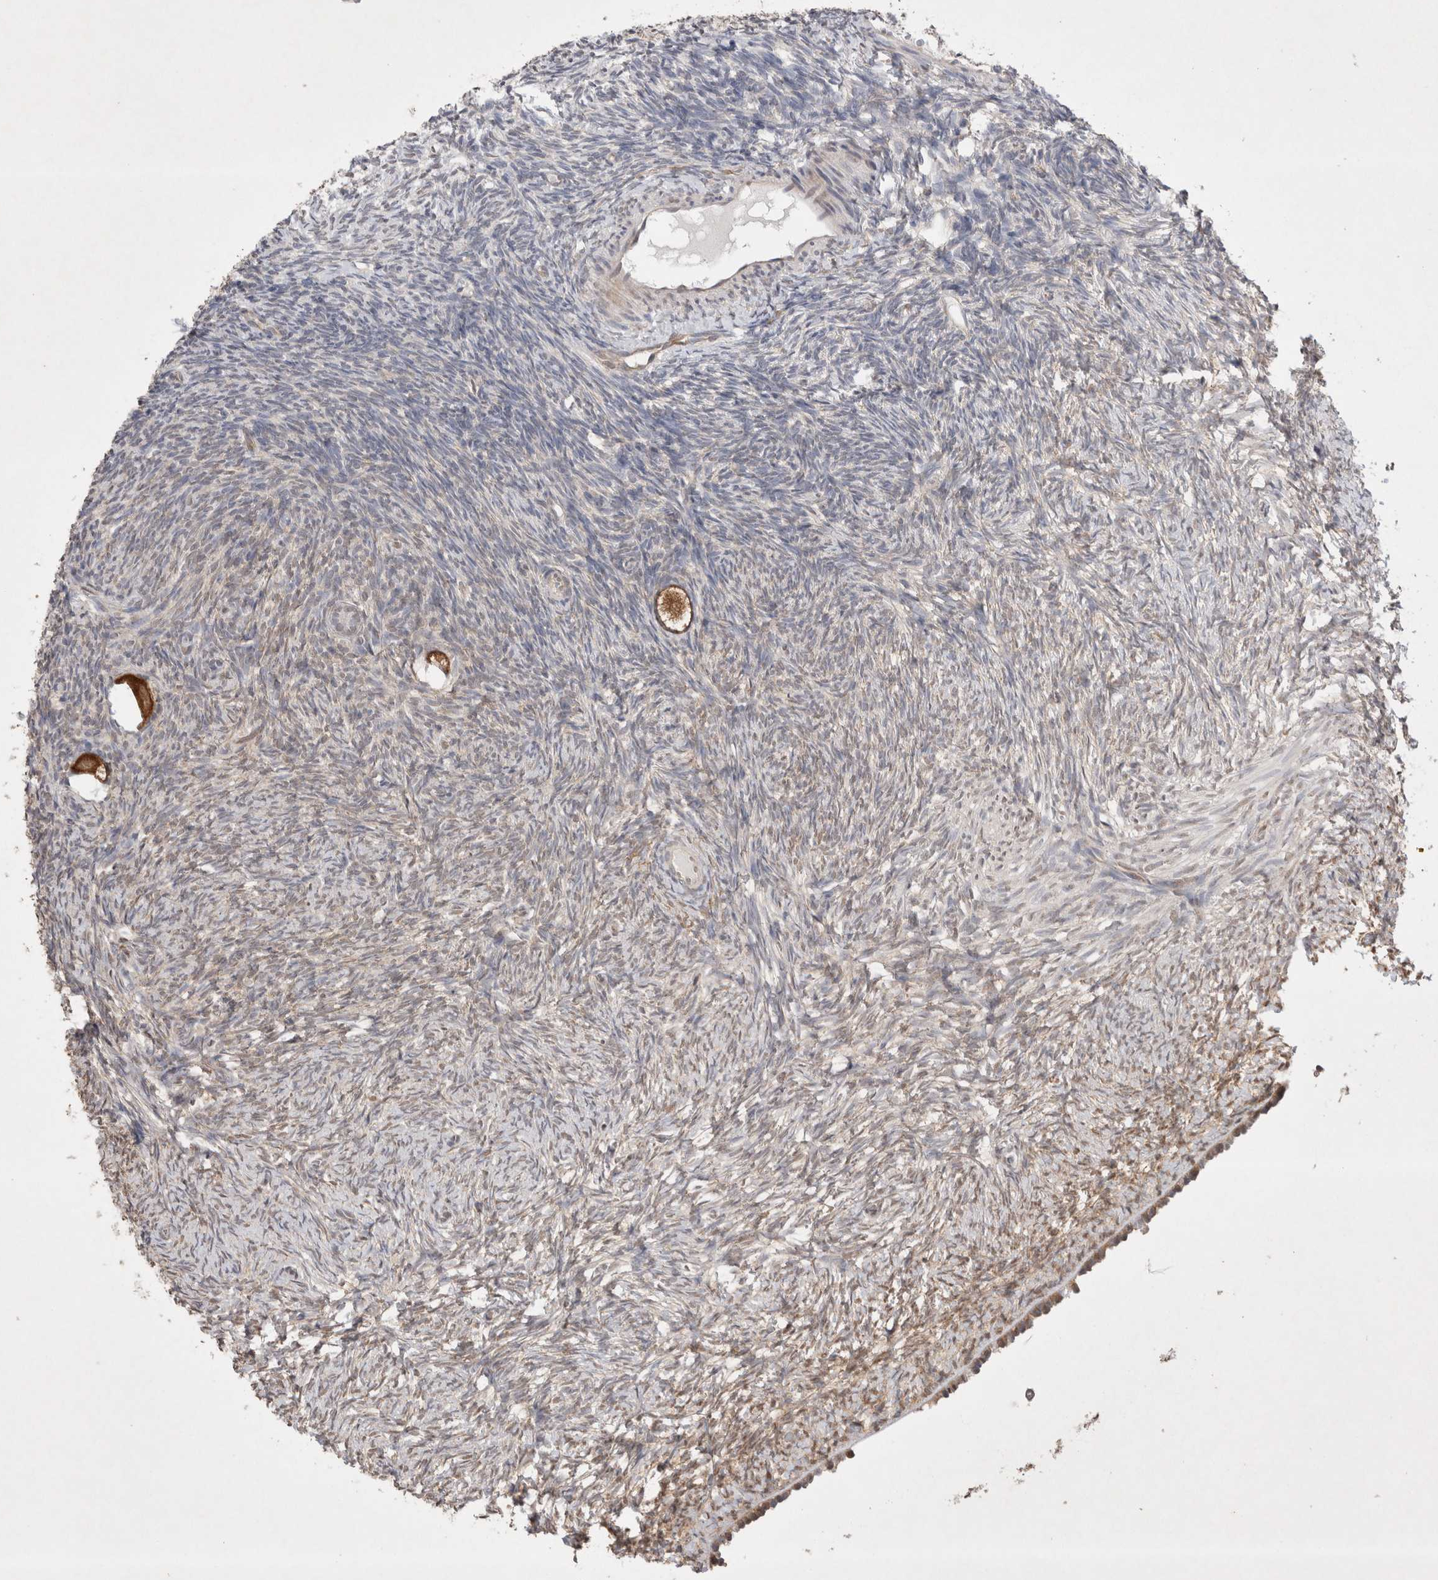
{"staining": {"intensity": "strong", "quantity": ">75%", "location": "cytoplasmic/membranous"}, "tissue": "ovary", "cell_type": "Follicle cells", "image_type": "normal", "snomed": [{"axis": "morphology", "description": "Normal tissue, NOS"}, {"axis": "topography", "description": "Ovary"}], "caption": "IHC of normal human ovary shows high levels of strong cytoplasmic/membranous expression in about >75% of follicle cells.", "gene": "WIPF2", "patient": {"sex": "female", "age": 34}}